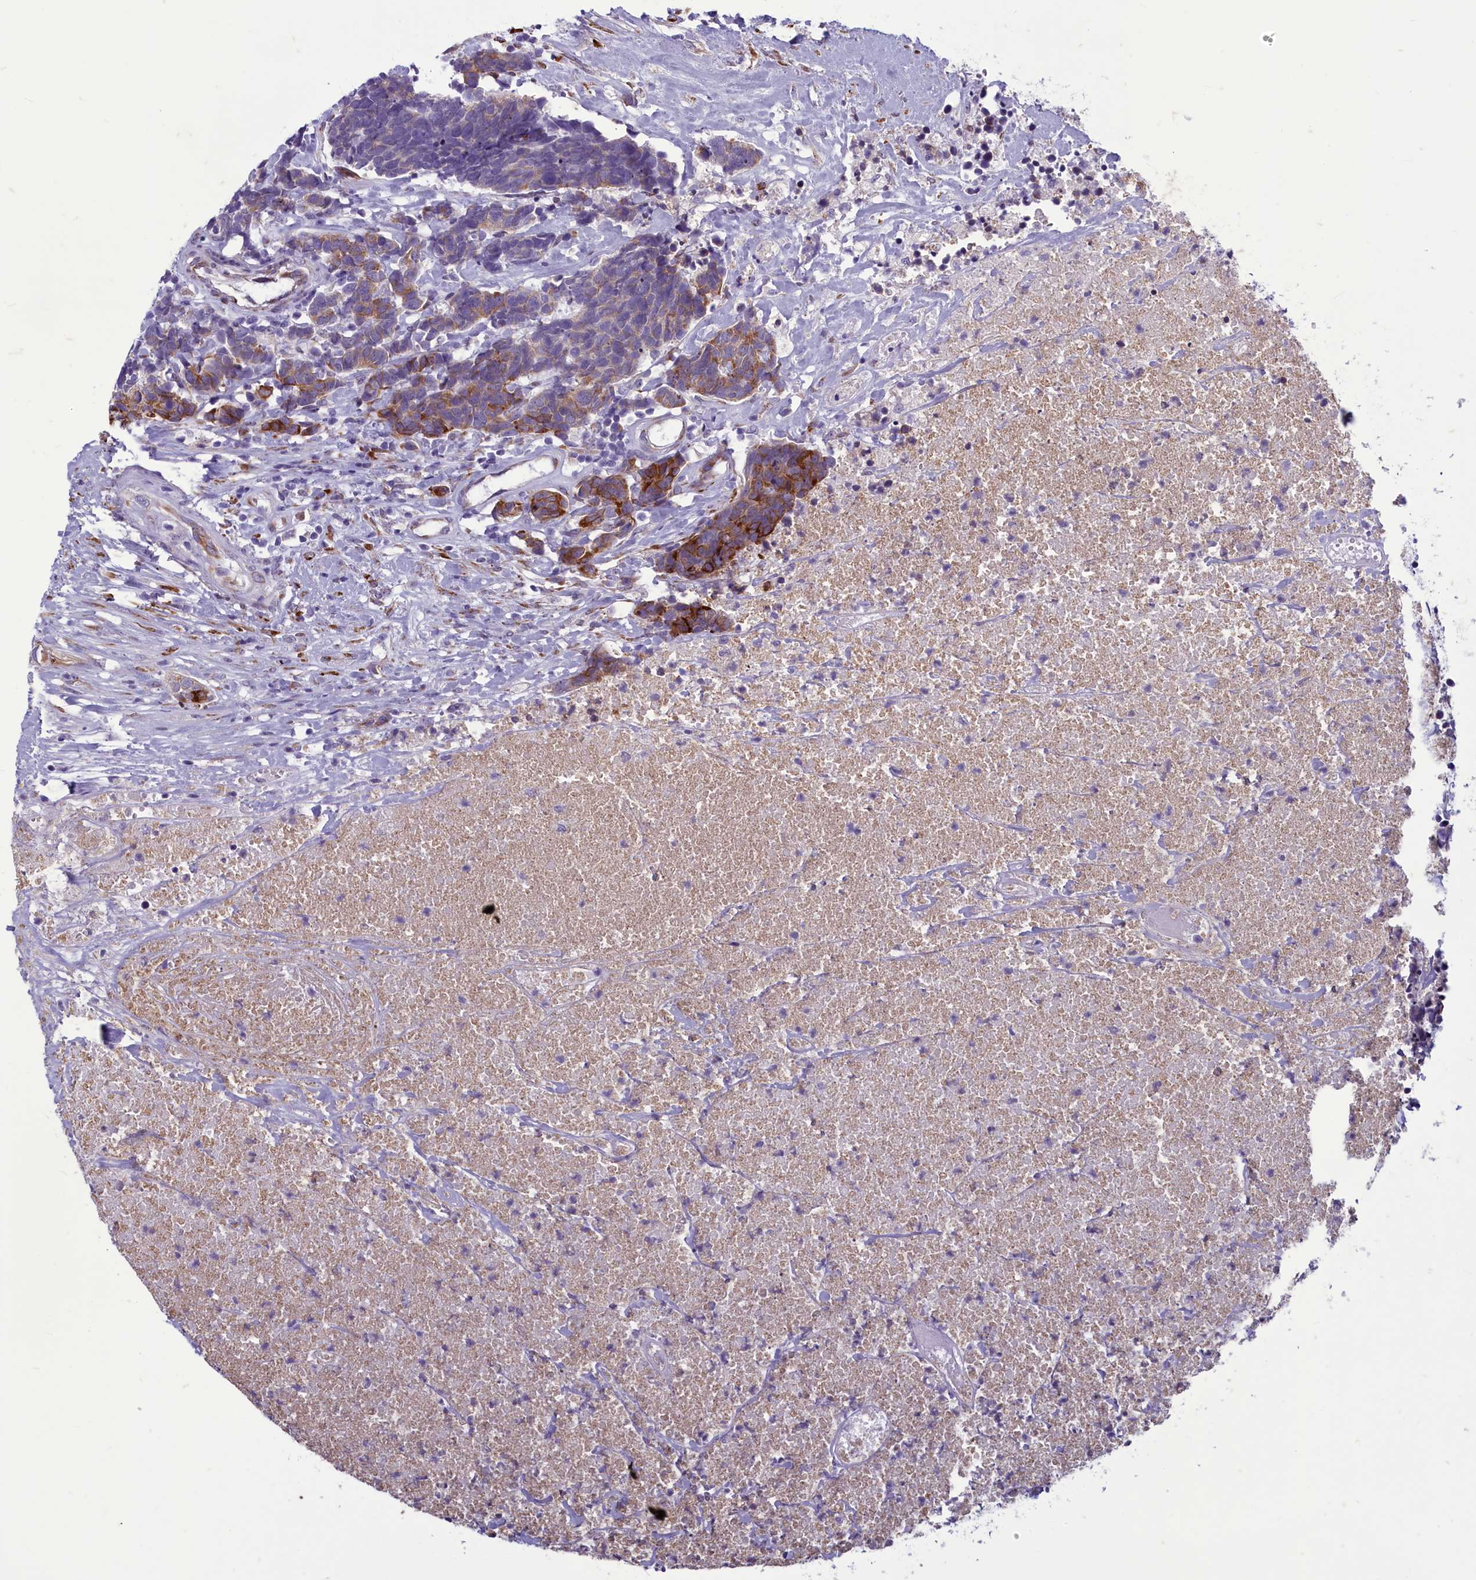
{"staining": {"intensity": "moderate", "quantity": "<25%", "location": "cytoplasmic/membranous"}, "tissue": "carcinoid", "cell_type": "Tumor cells", "image_type": "cancer", "snomed": [{"axis": "morphology", "description": "Carcinoma, NOS"}, {"axis": "morphology", "description": "Carcinoid, malignant, NOS"}, {"axis": "topography", "description": "Urinary bladder"}], "caption": "An IHC histopathology image of tumor tissue is shown. Protein staining in brown shows moderate cytoplasmic/membranous positivity in carcinoma within tumor cells. (Stains: DAB (3,3'-diaminobenzidine) in brown, nuclei in blue, Microscopy: brightfield microscopy at high magnification).", "gene": "CENATAC", "patient": {"sex": "male", "age": 57}}